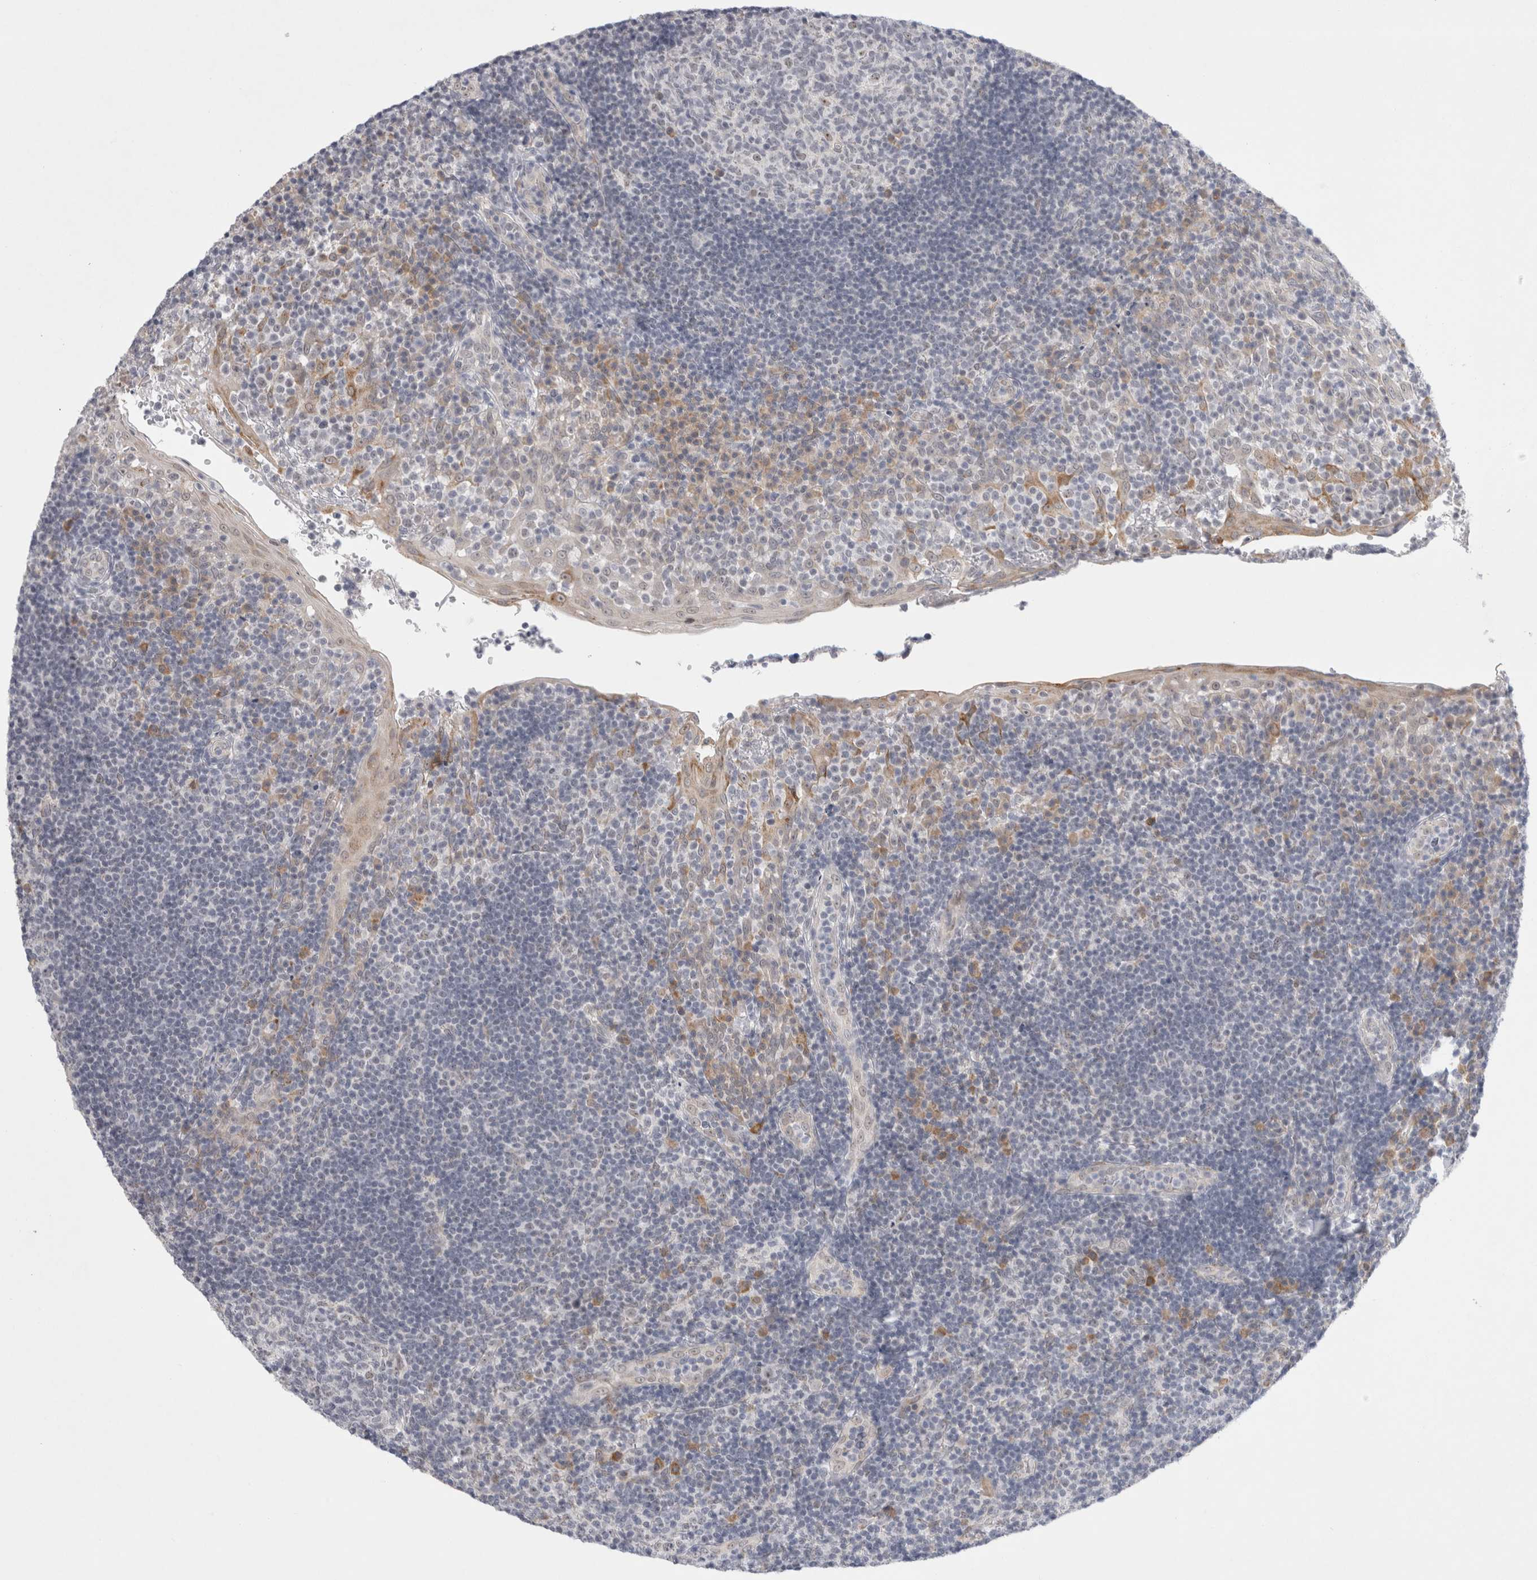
{"staining": {"intensity": "negative", "quantity": "none", "location": "none"}, "tissue": "tonsil", "cell_type": "Germinal center cells", "image_type": "normal", "snomed": [{"axis": "morphology", "description": "Normal tissue, NOS"}, {"axis": "topography", "description": "Tonsil"}], "caption": "Immunohistochemical staining of unremarkable human tonsil displays no significant expression in germinal center cells.", "gene": "TRMT1L", "patient": {"sex": "female", "age": 40}}